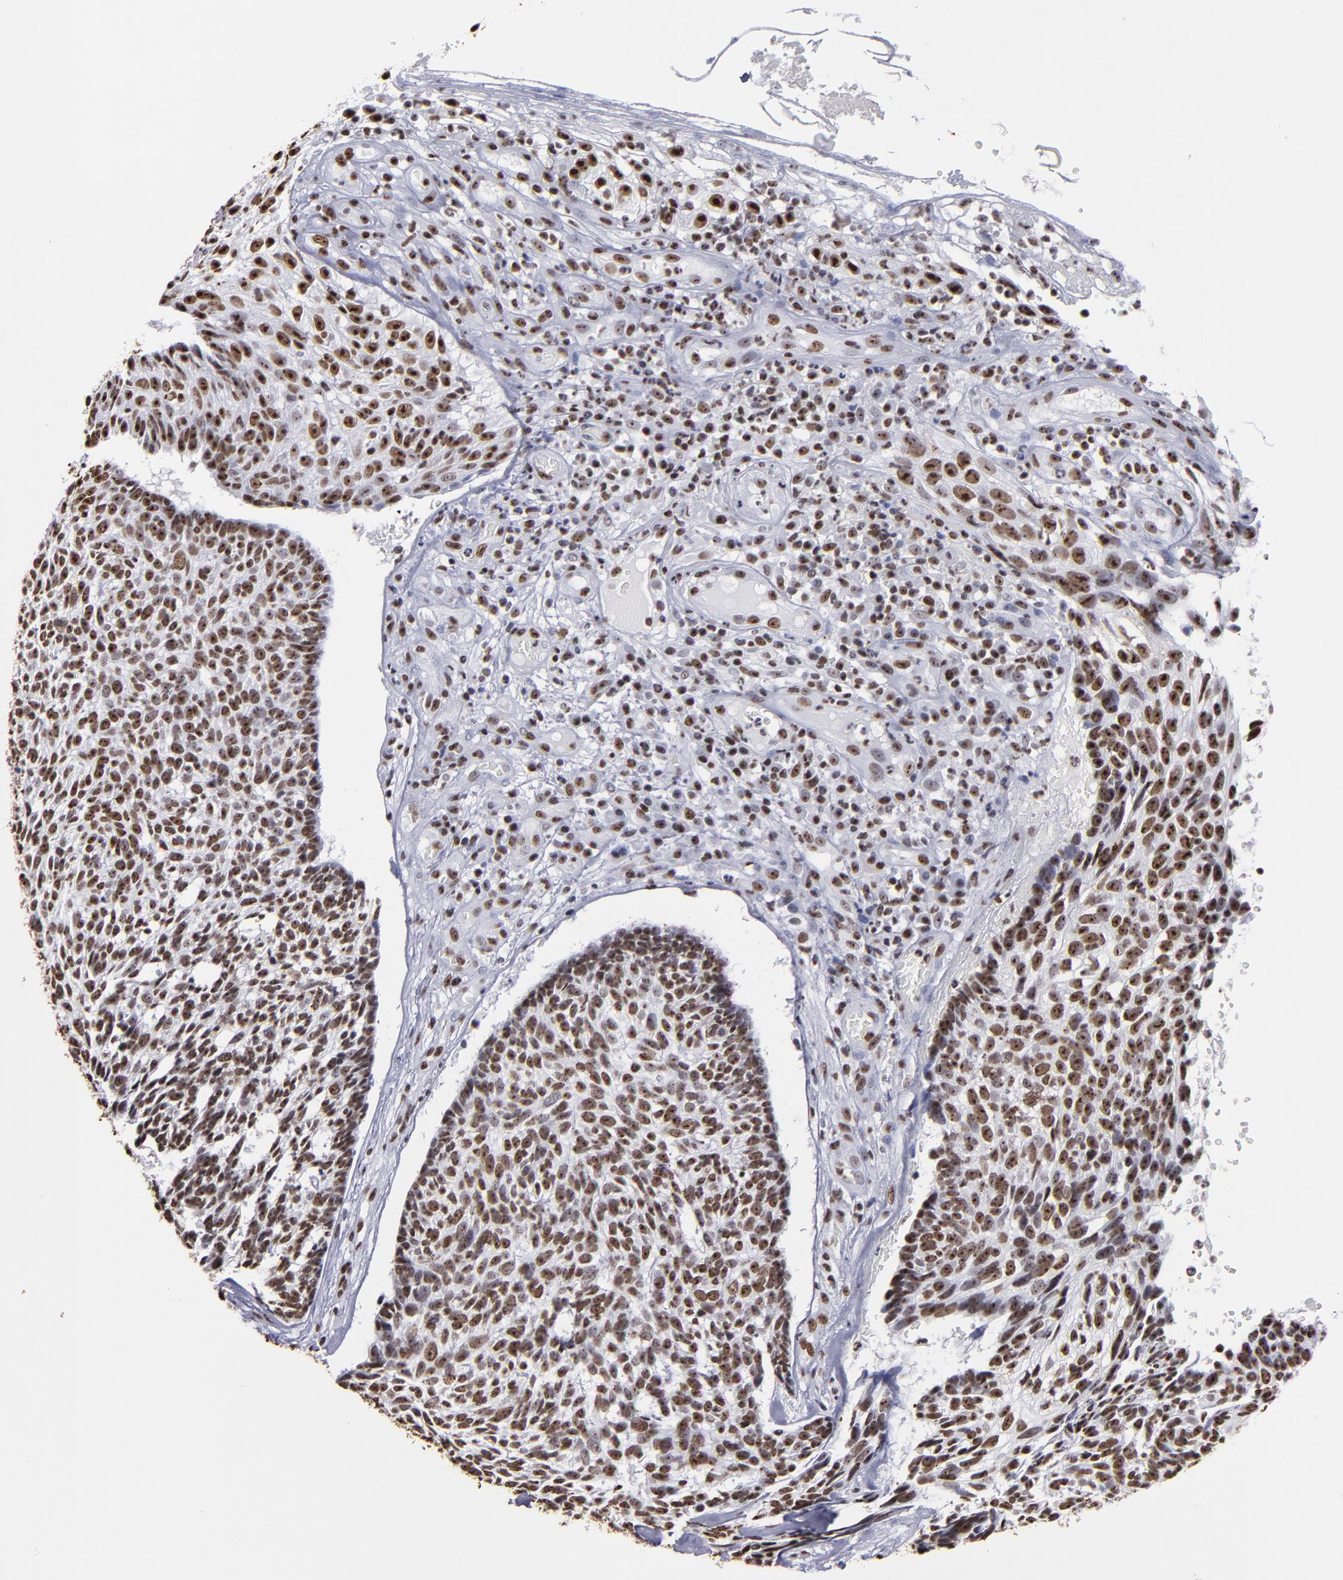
{"staining": {"intensity": "strong", "quantity": ">75%", "location": "nuclear"}, "tissue": "skin cancer", "cell_type": "Tumor cells", "image_type": "cancer", "snomed": [{"axis": "morphology", "description": "Basal cell carcinoma"}, {"axis": "topography", "description": "Skin"}], "caption": "The immunohistochemical stain labels strong nuclear staining in tumor cells of skin cancer tissue. The staining is performed using DAB brown chromogen to label protein expression. The nuclei are counter-stained blue using hematoxylin.", "gene": "HNRNPA2B1", "patient": {"sex": "male", "age": 72}}